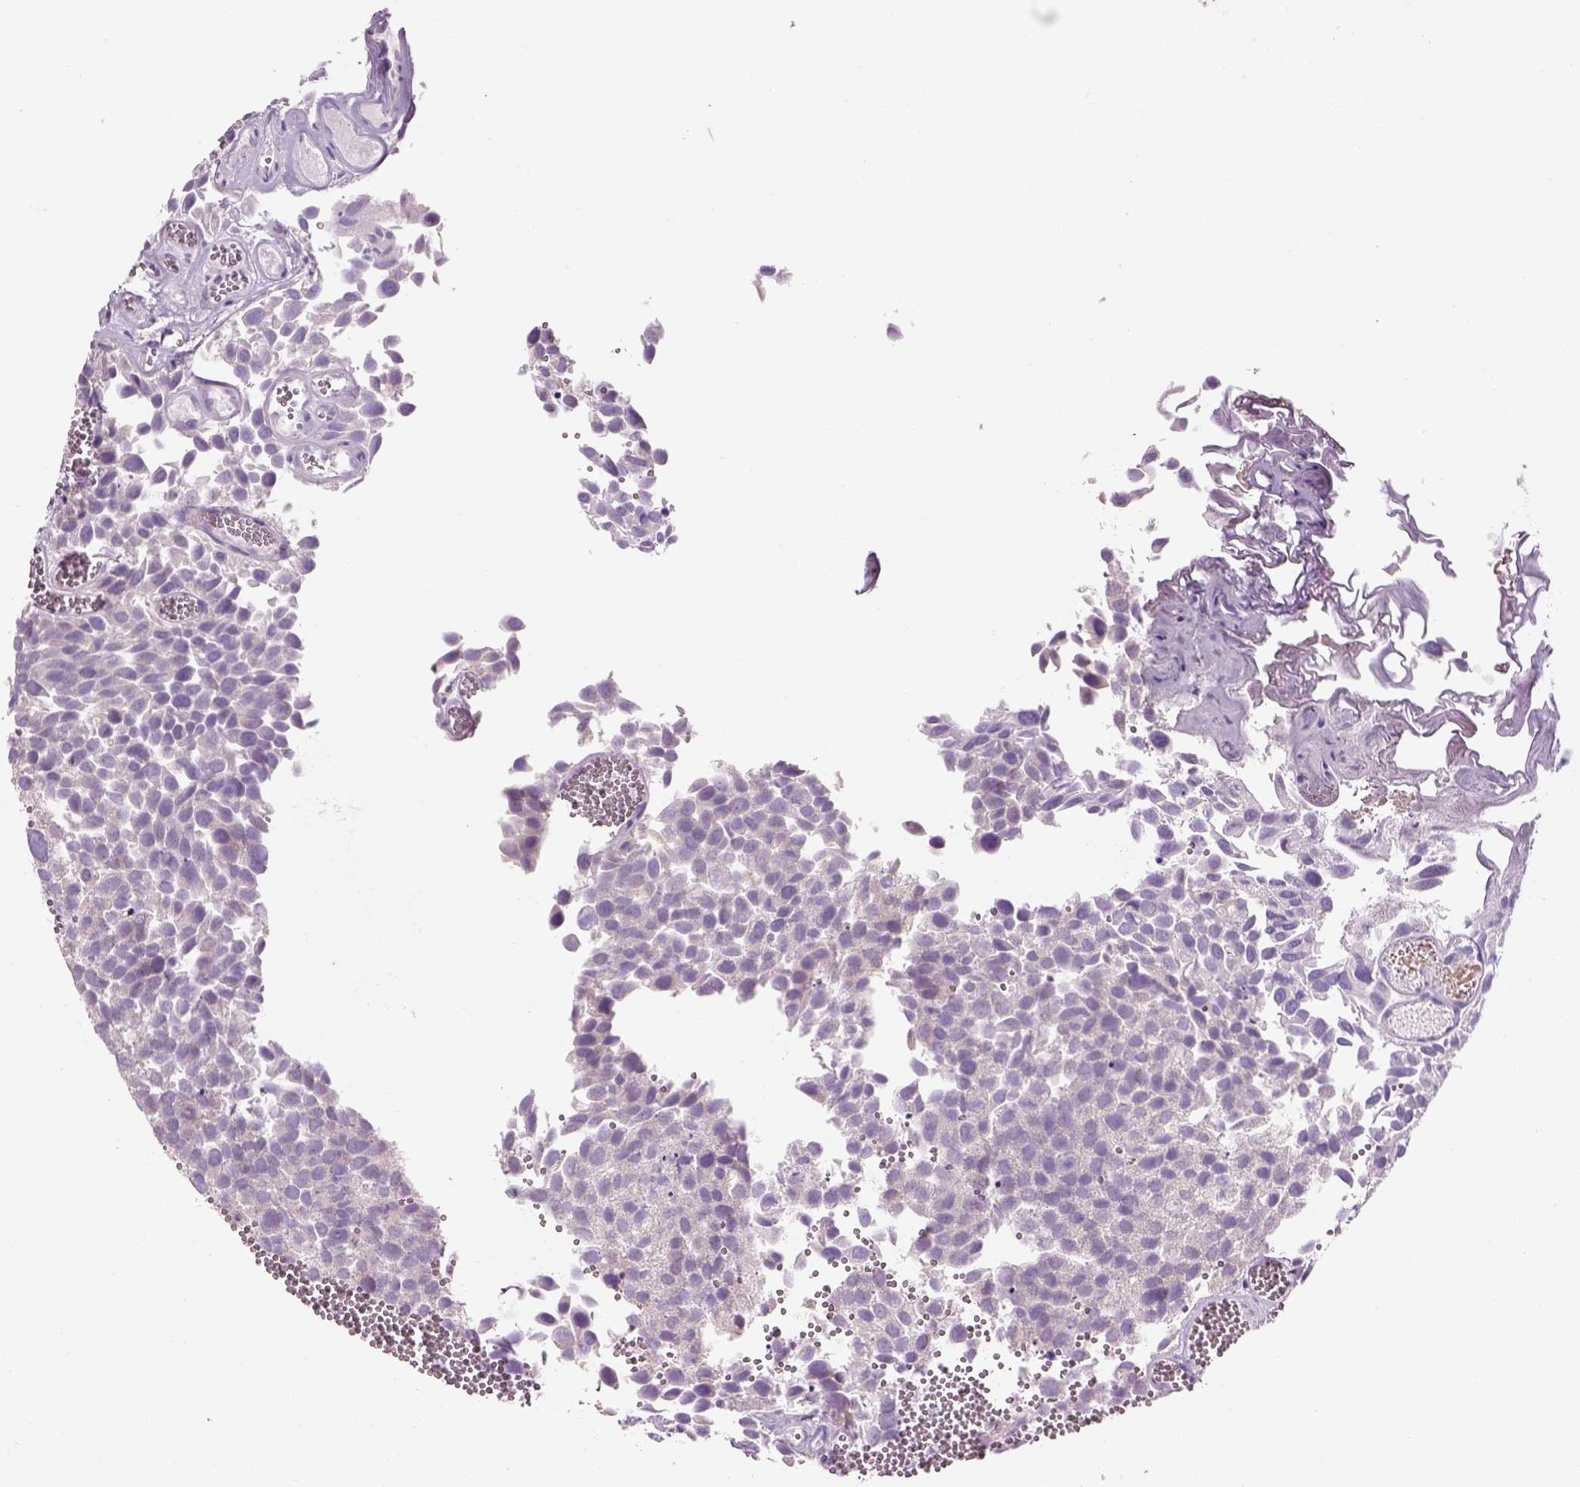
{"staining": {"intensity": "negative", "quantity": "none", "location": "none"}, "tissue": "urothelial cancer", "cell_type": "Tumor cells", "image_type": "cancer", "snomed": [{"axis": "morphology", "description": "Urothelial carcinoma, Low grade"}, {"axis": "topography", "description": "Urinary bladder"}], "caption": "The histopathology image exhibits no significant staining in tumor cells of urothelial carcinoma (low-grade).", "gene": "IFT52", "patient": {"sex": "female", "age": 69}}